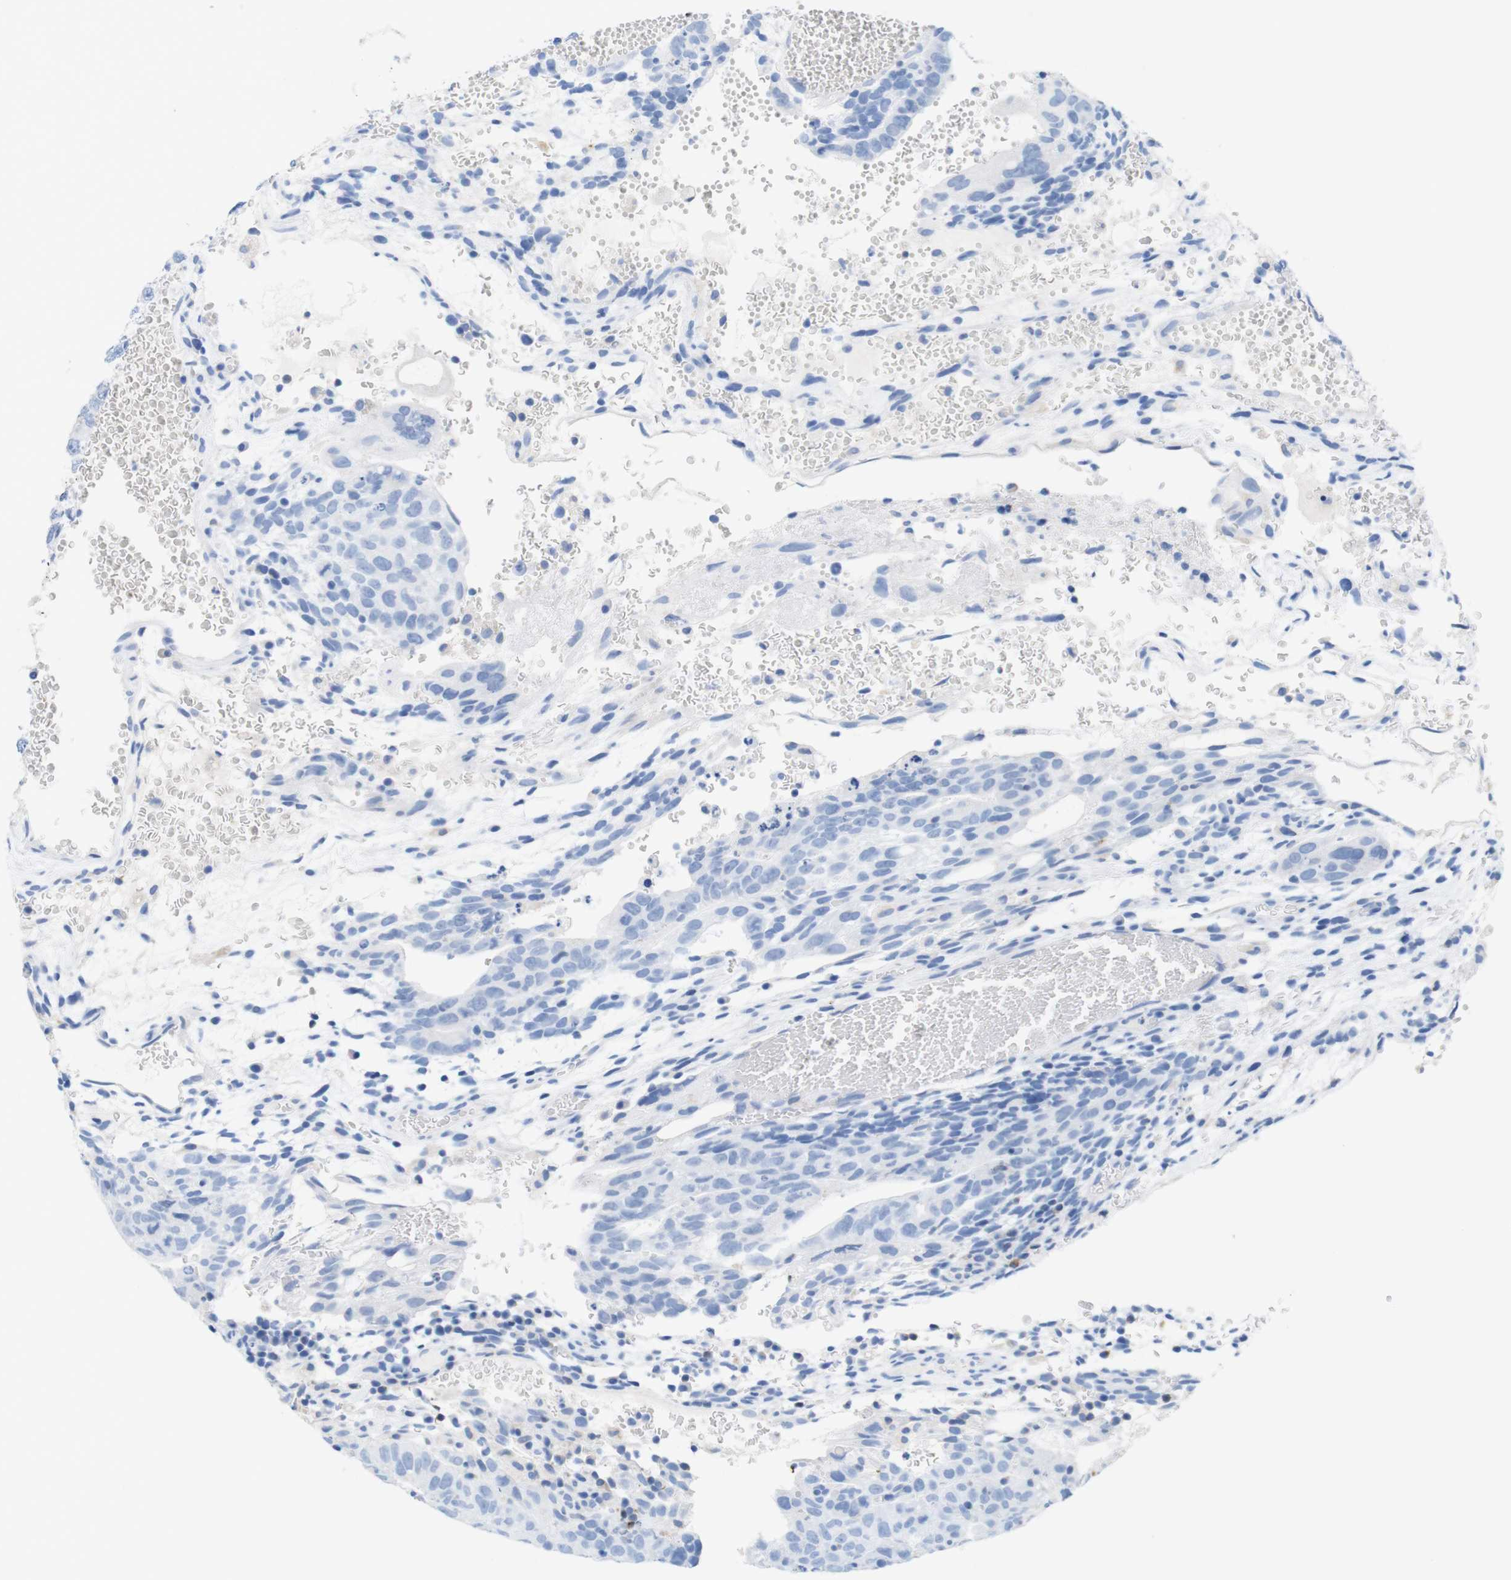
{"staining": {"intensity": "negative", "quantity": "none", "location": "none"}, "tissue": "testis cancer", "cell_type": "Tumor cells", "image_type": "cancer", "snomed": [{"axis": "morphology", "description": "Seminoma, NOS"}, {"axis": "morphology", "description": "Carcinoma, Embryonal, NOS"}, {"axis": "topography", "description": "Testis"}], "caption": "The photomicrograph displays no staining of tumor cells in seminoma (testis).", "gene": "LAG3", "patient": {"sex": "male", "age": 52}}